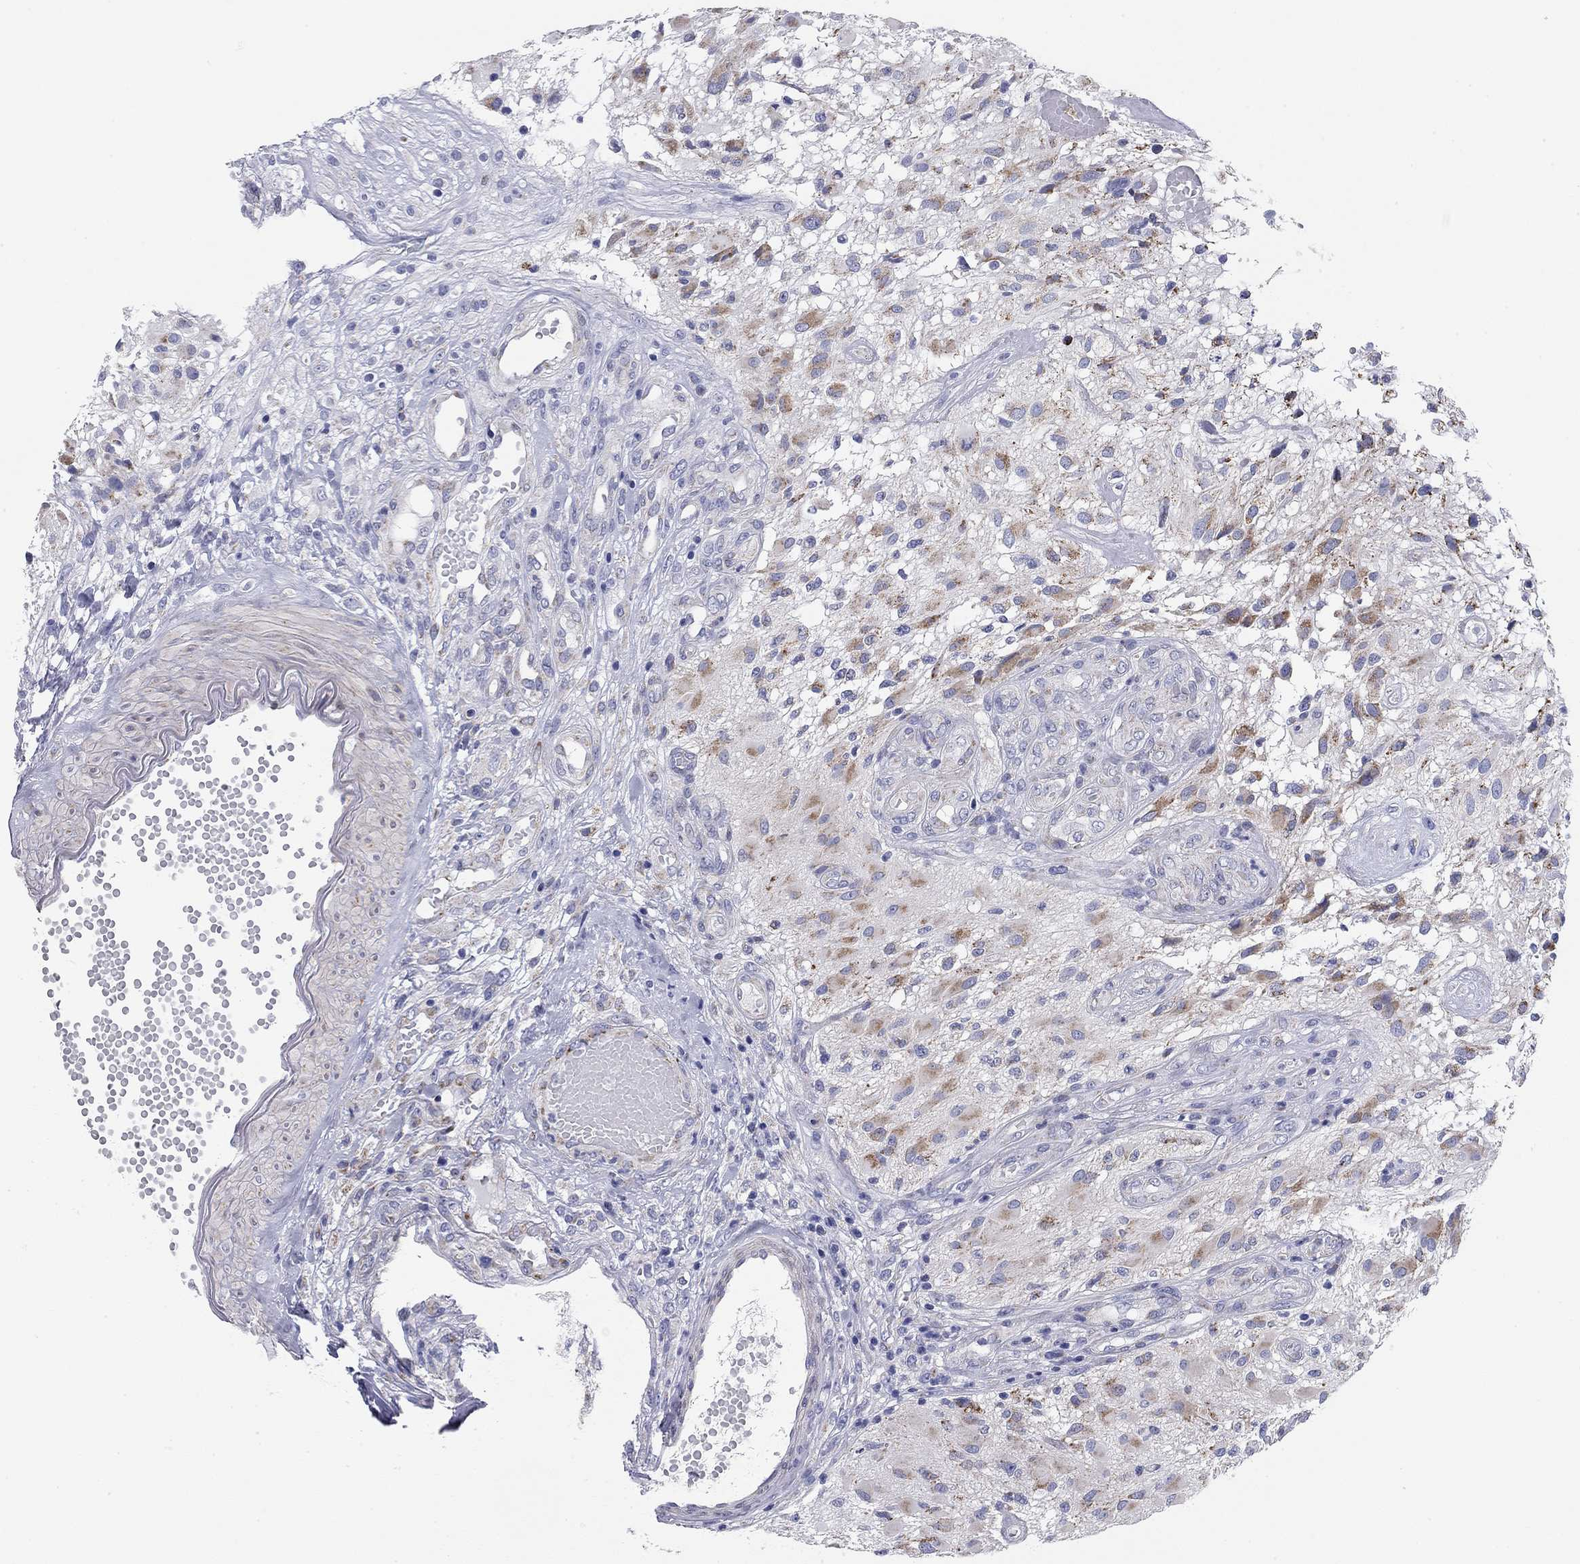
{"staining": {"intensity": "moderate", "quantity": ">75%", "location": "cytoplasmic/membranous"}, "tissue": "glioma", "cell_type": "Tumor cells", "image_type": "cancer", "snomed": [{"axis": "morphology", "description": "Glioma, malignant, High grade"}, {"axis": "topography", "description": "Brain"}], "caption": "Human glioma stained for a protein (brown) displays moderate cytoplasmic/membranous positive expression in approximately >75% of tumor cells.", "gene": "CHI3L2", "patient": {"sex": "female", "age": 63}}